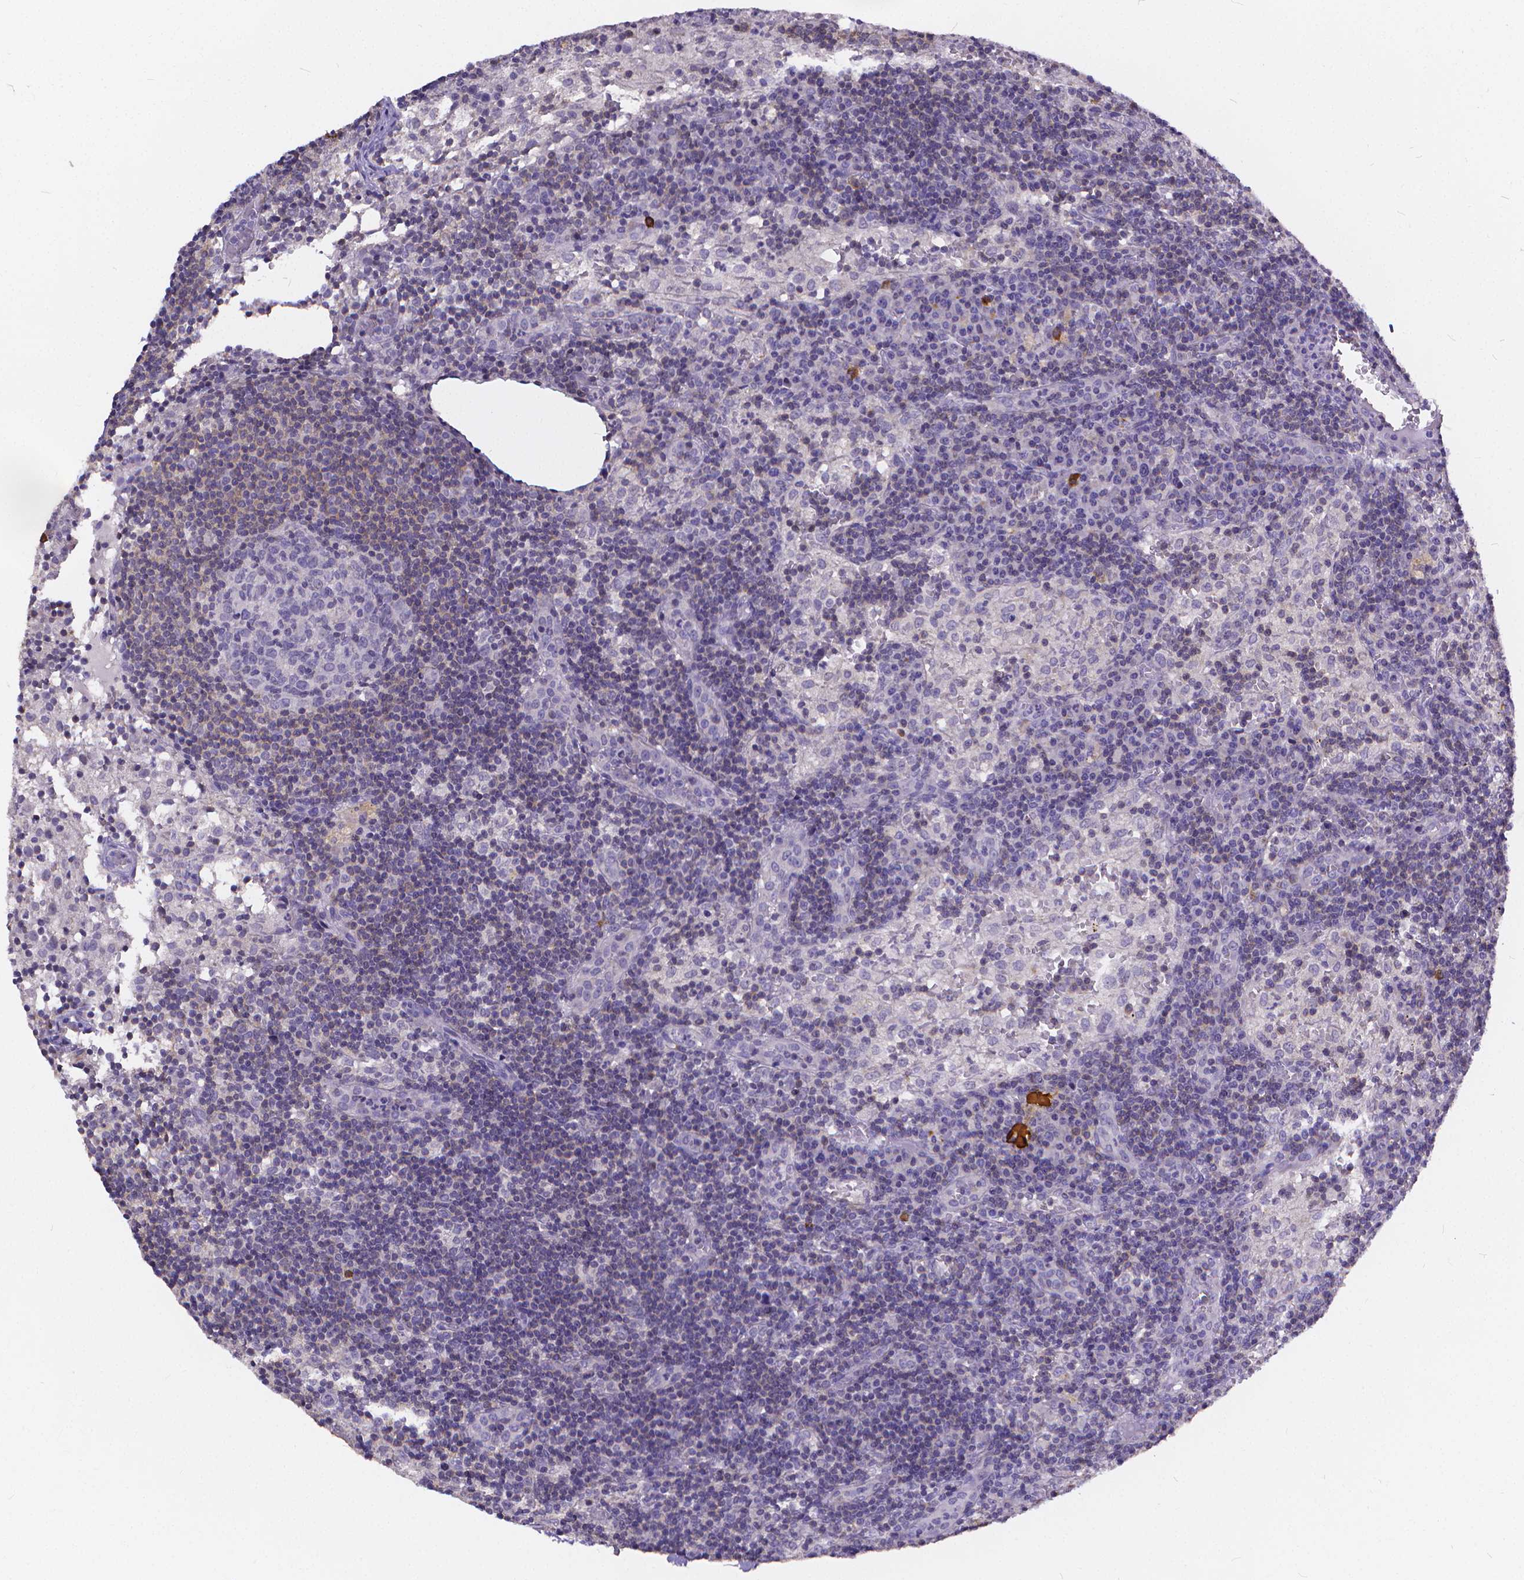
{"staining": {"intensity": "negative", "quantity": "none", "location": "none"}, "tissue": "lymph node", "cell_type": "Germinal center cells", "image_type": "normal", "snomed": [{"axis": "morphology", "description": "Normal tissue, NOS"}, {"axis": "topography", "description": "Lymph node"}], "caption": "Image shows no protein positivity in germinal center cells of benign lymph node. (IHC, brightfield microscopy, high magnification).", "gene": "GLRB", "patient": {"sex": "male", "age": 62}}